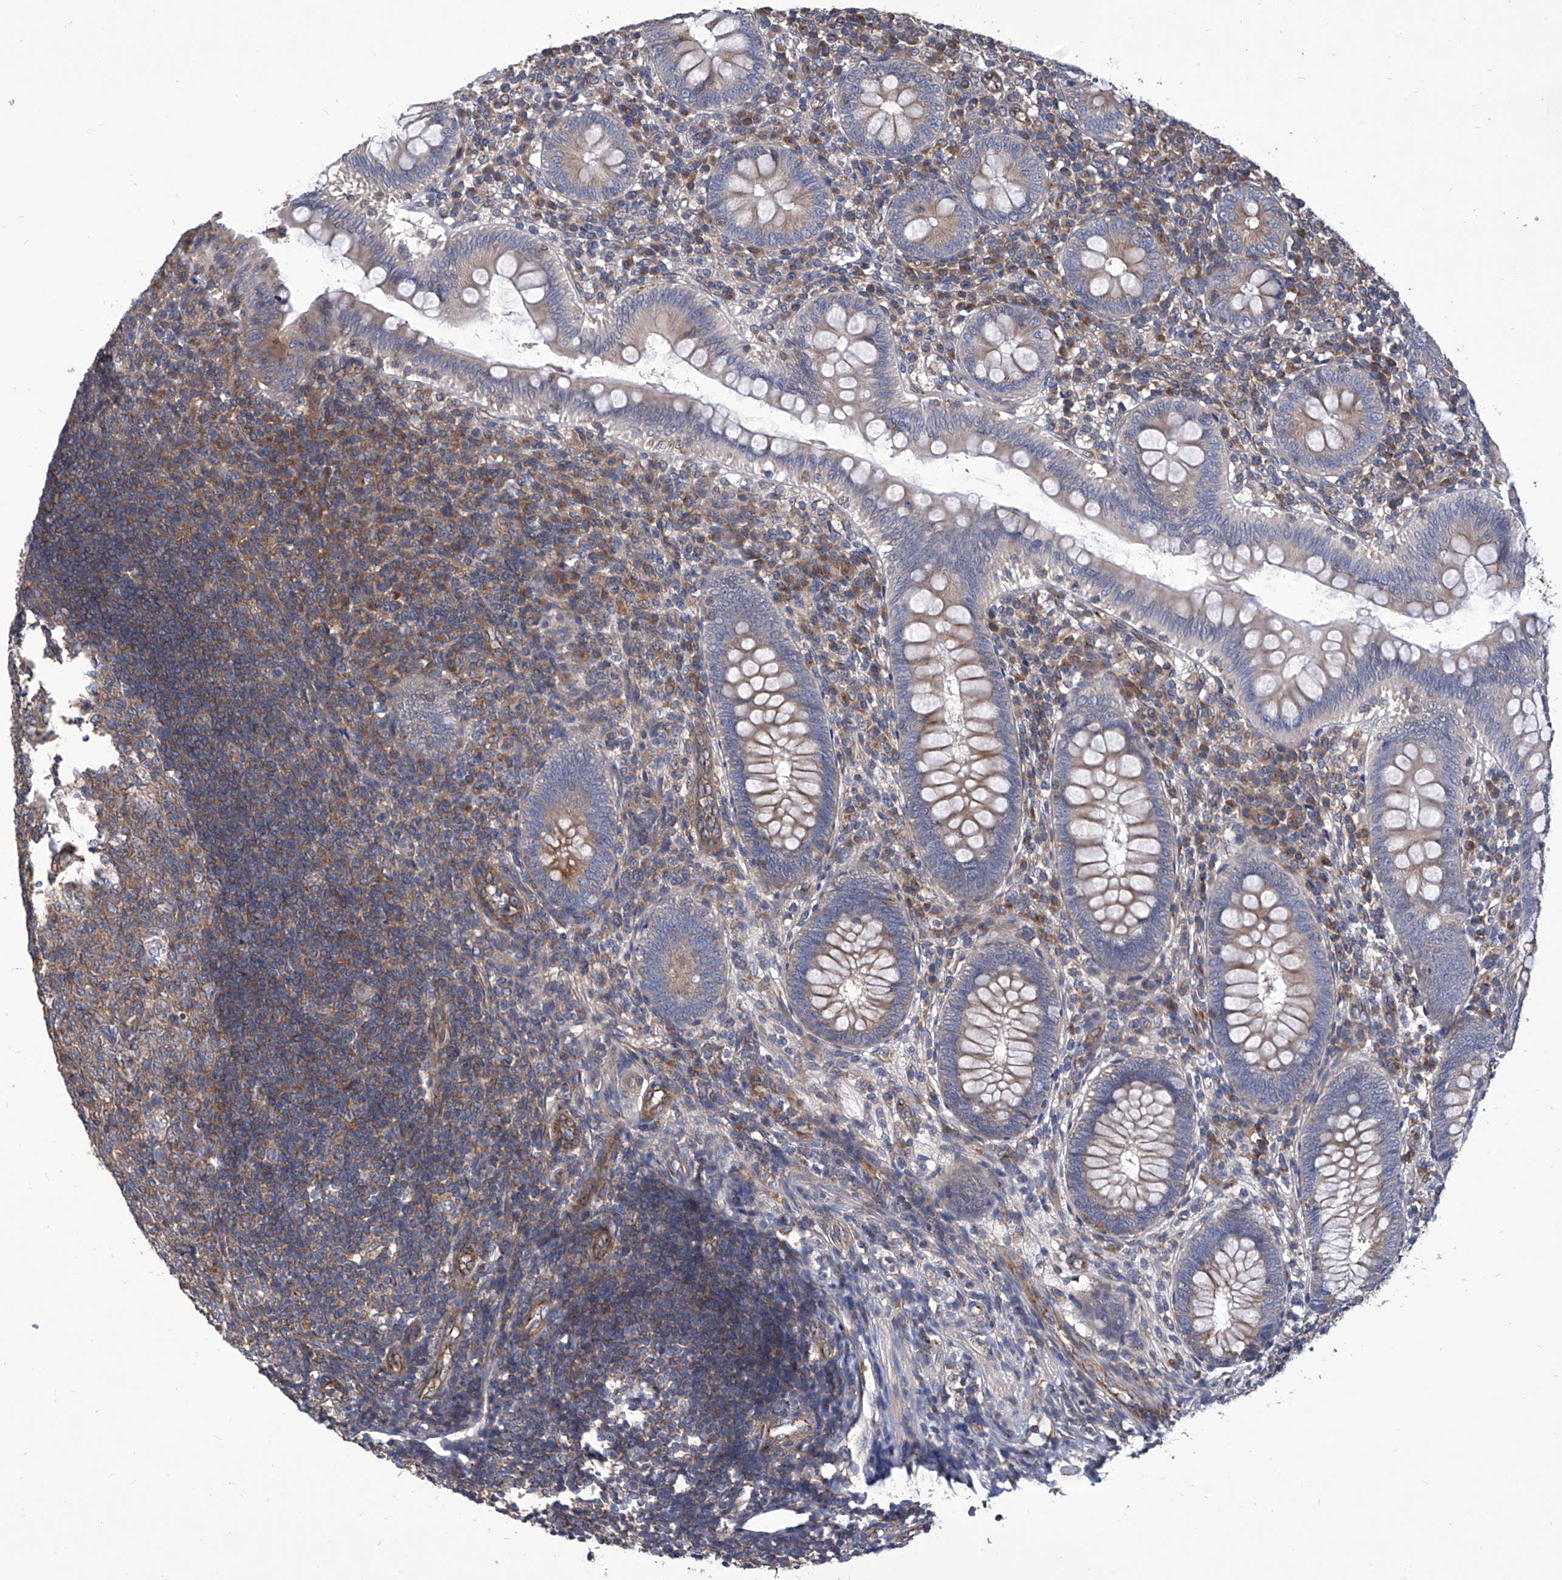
{"staining": {"intensity": "weak", "quantity": ">75%", "location": "cytoplasmic/membranous"}, "tissue": "appendix", "cell_type": "Glandular cells", "image_type": "normal", "snomed": [{"axis": "morphology", "description": "Normal tissue, NOS"}, {"axis": "topography", "description": "Appendix"}], "caption": "Weak cytoplasmic/membranous expression is identified in about >75% of glandular cells in benign appendix. The staining was performed using DAB (3,3'-diaminobenzidine) to visualize the protein expression in brown, while the nuclei were stained in blue with hematoxylin (Magnification: 20x).", "gene": "TJAP1", "patient": {"sex": "male", "age": 14}}